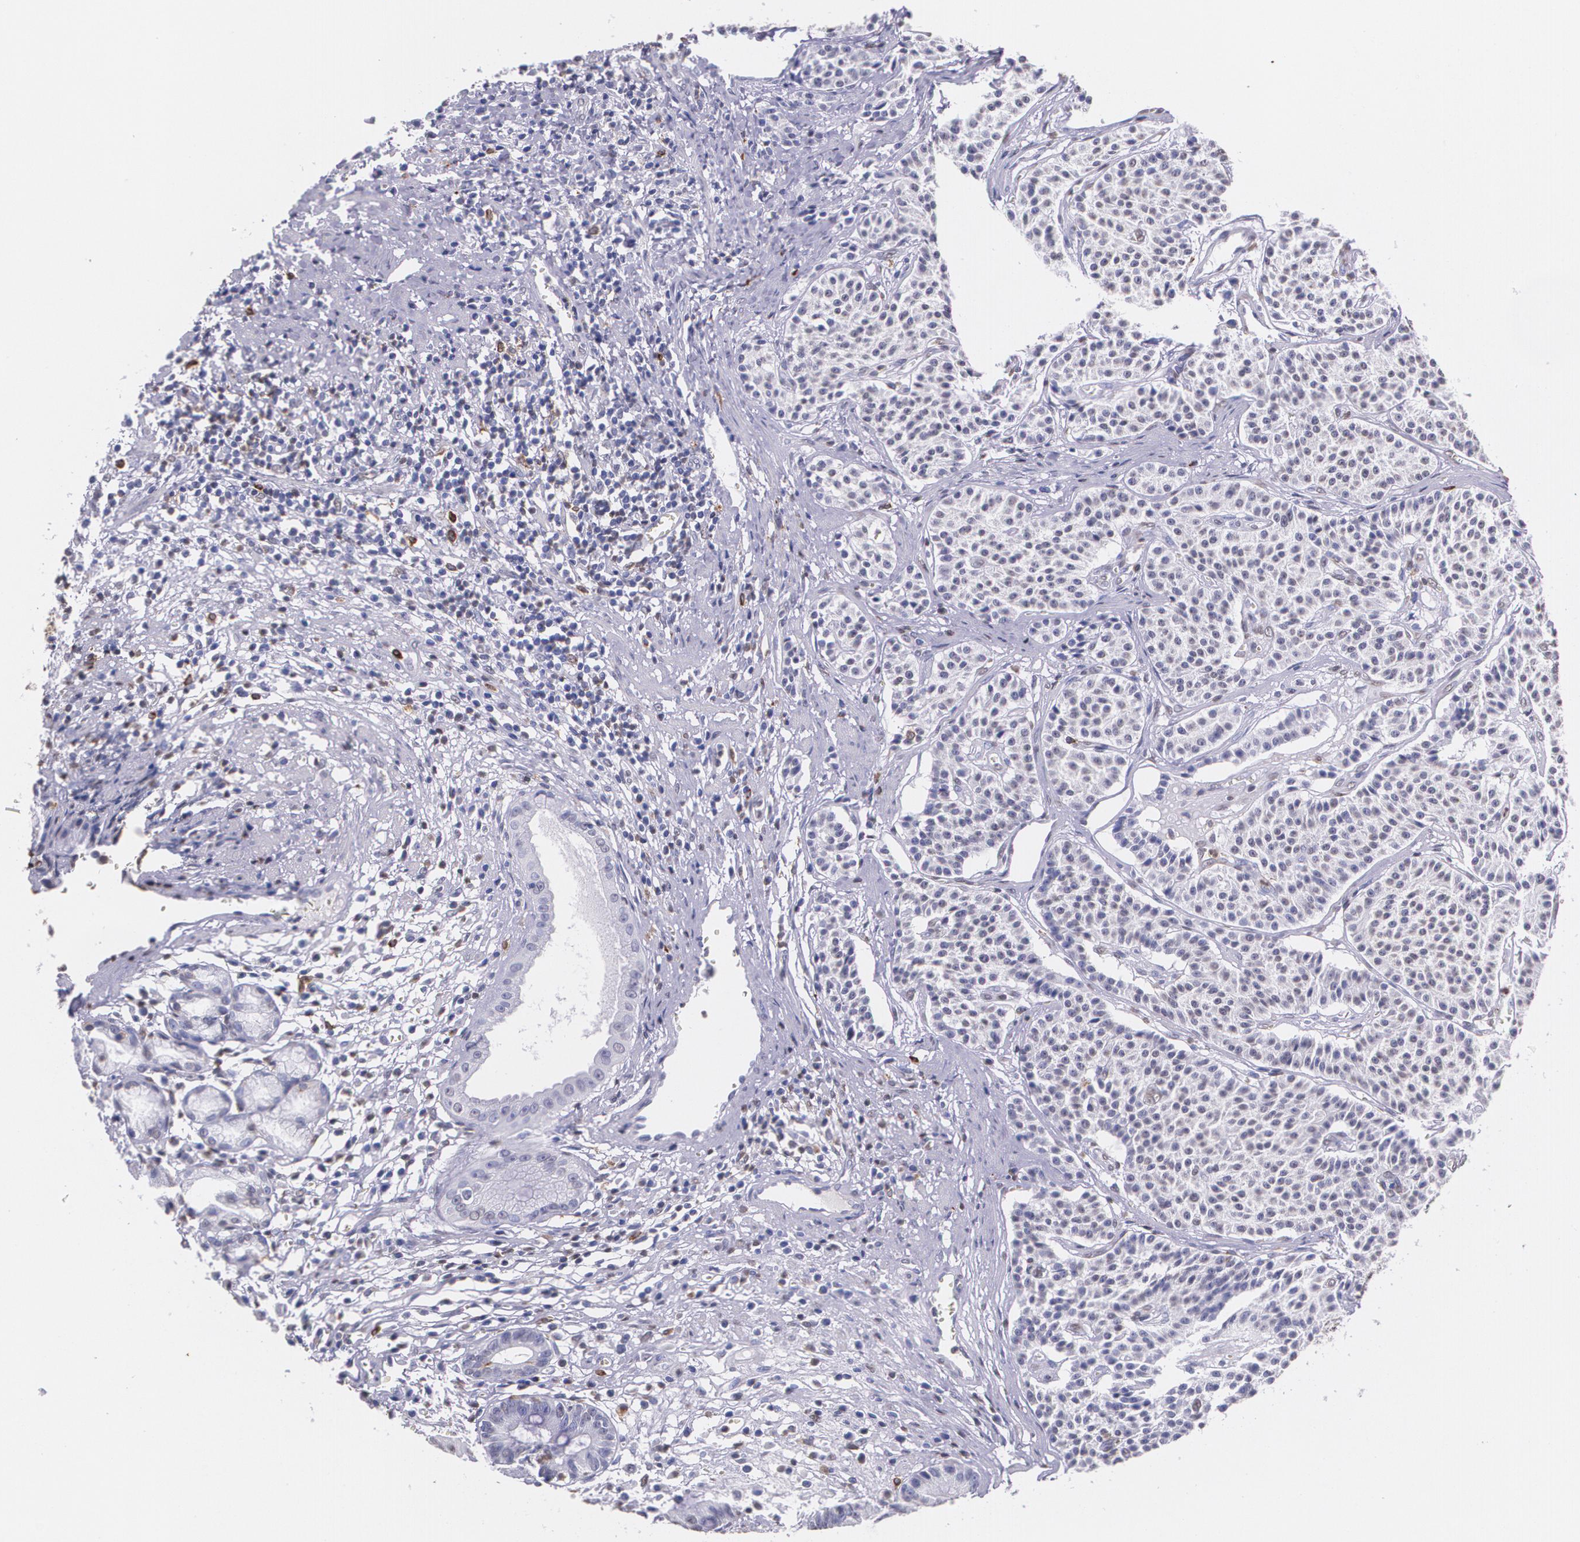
{"staining": {"intensity": "moderate", "quantity": "<25%", "location": "cytoplasmic/membranous"}, "tissue": "carcinoid", "cell_type": "Tumor cells", "image_type": "cancer", "snomed": [{"axis": "morphology", "description": "Carcinoid, malignant, NOS"}, {"axis": "topography", "description": "Stomach"}], "caption": "Human carcinoid stained with a brown dye exhibits moderate cytoplasmic/membranous positive positivity in approximately <25% of tumor cells.", "gene": "RTN1", "patient": {"sex": "female", "age": 76}}